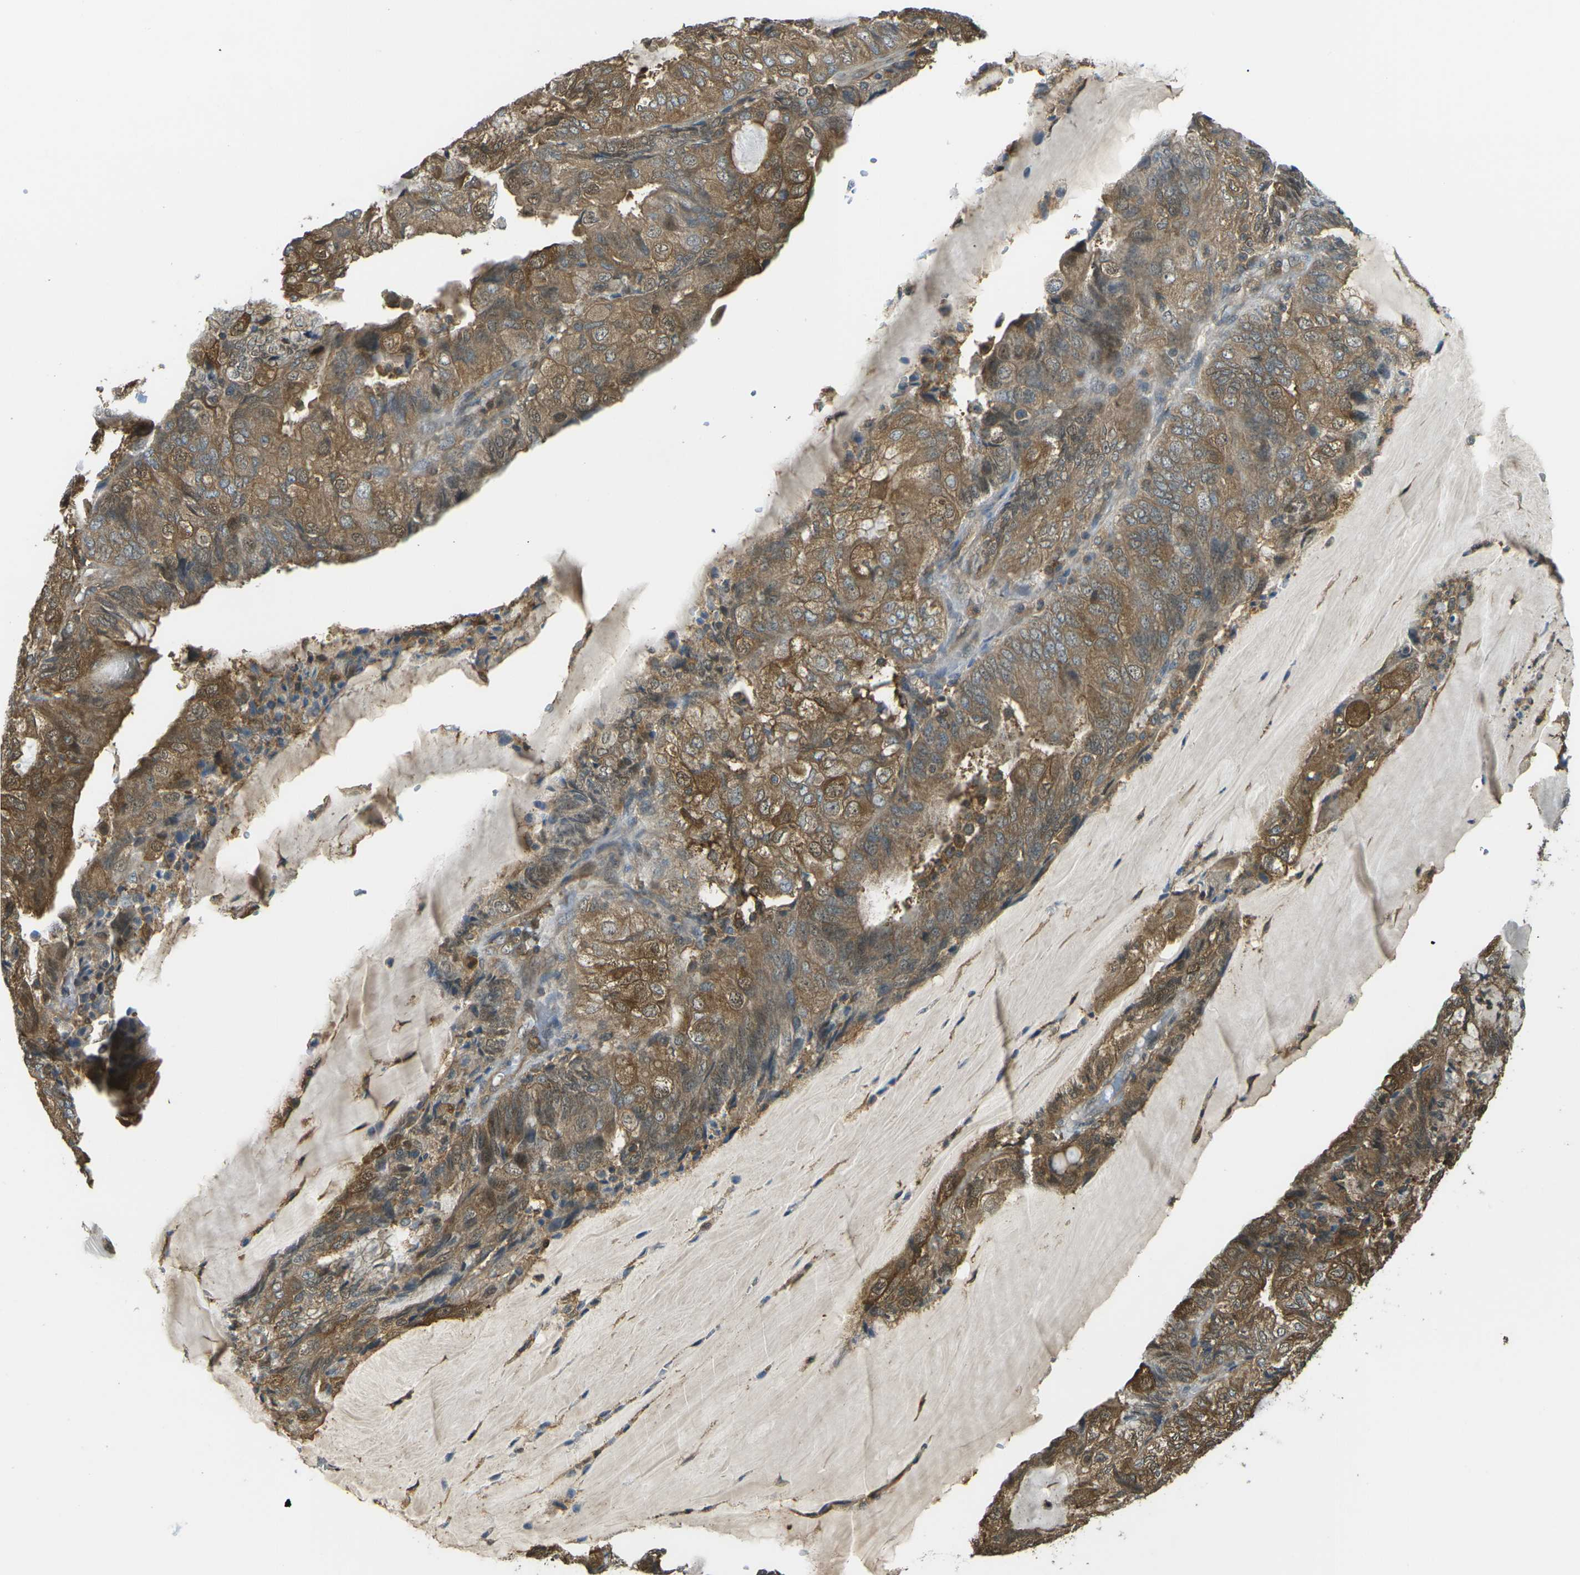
{"staining": {"intensity": "moderate", "quantity": ">75%", "location": "cytoplasmic/membranous"}, "tissue": "endometrial cancer", "cell_type": "Tumor cells", "image_type": "cancer", "snomed": [{"axis": "morphology", "description": "Adenocarcinoma, NOS"}, {"axis": "topography", "description": "Endometrium"}], "caption": "Endometrial cancer stained with a protein marker exhibits moderate staining in tumor cells.", "gene": "PIEZO2", "patient": {"sex": "female", "age": 81}}